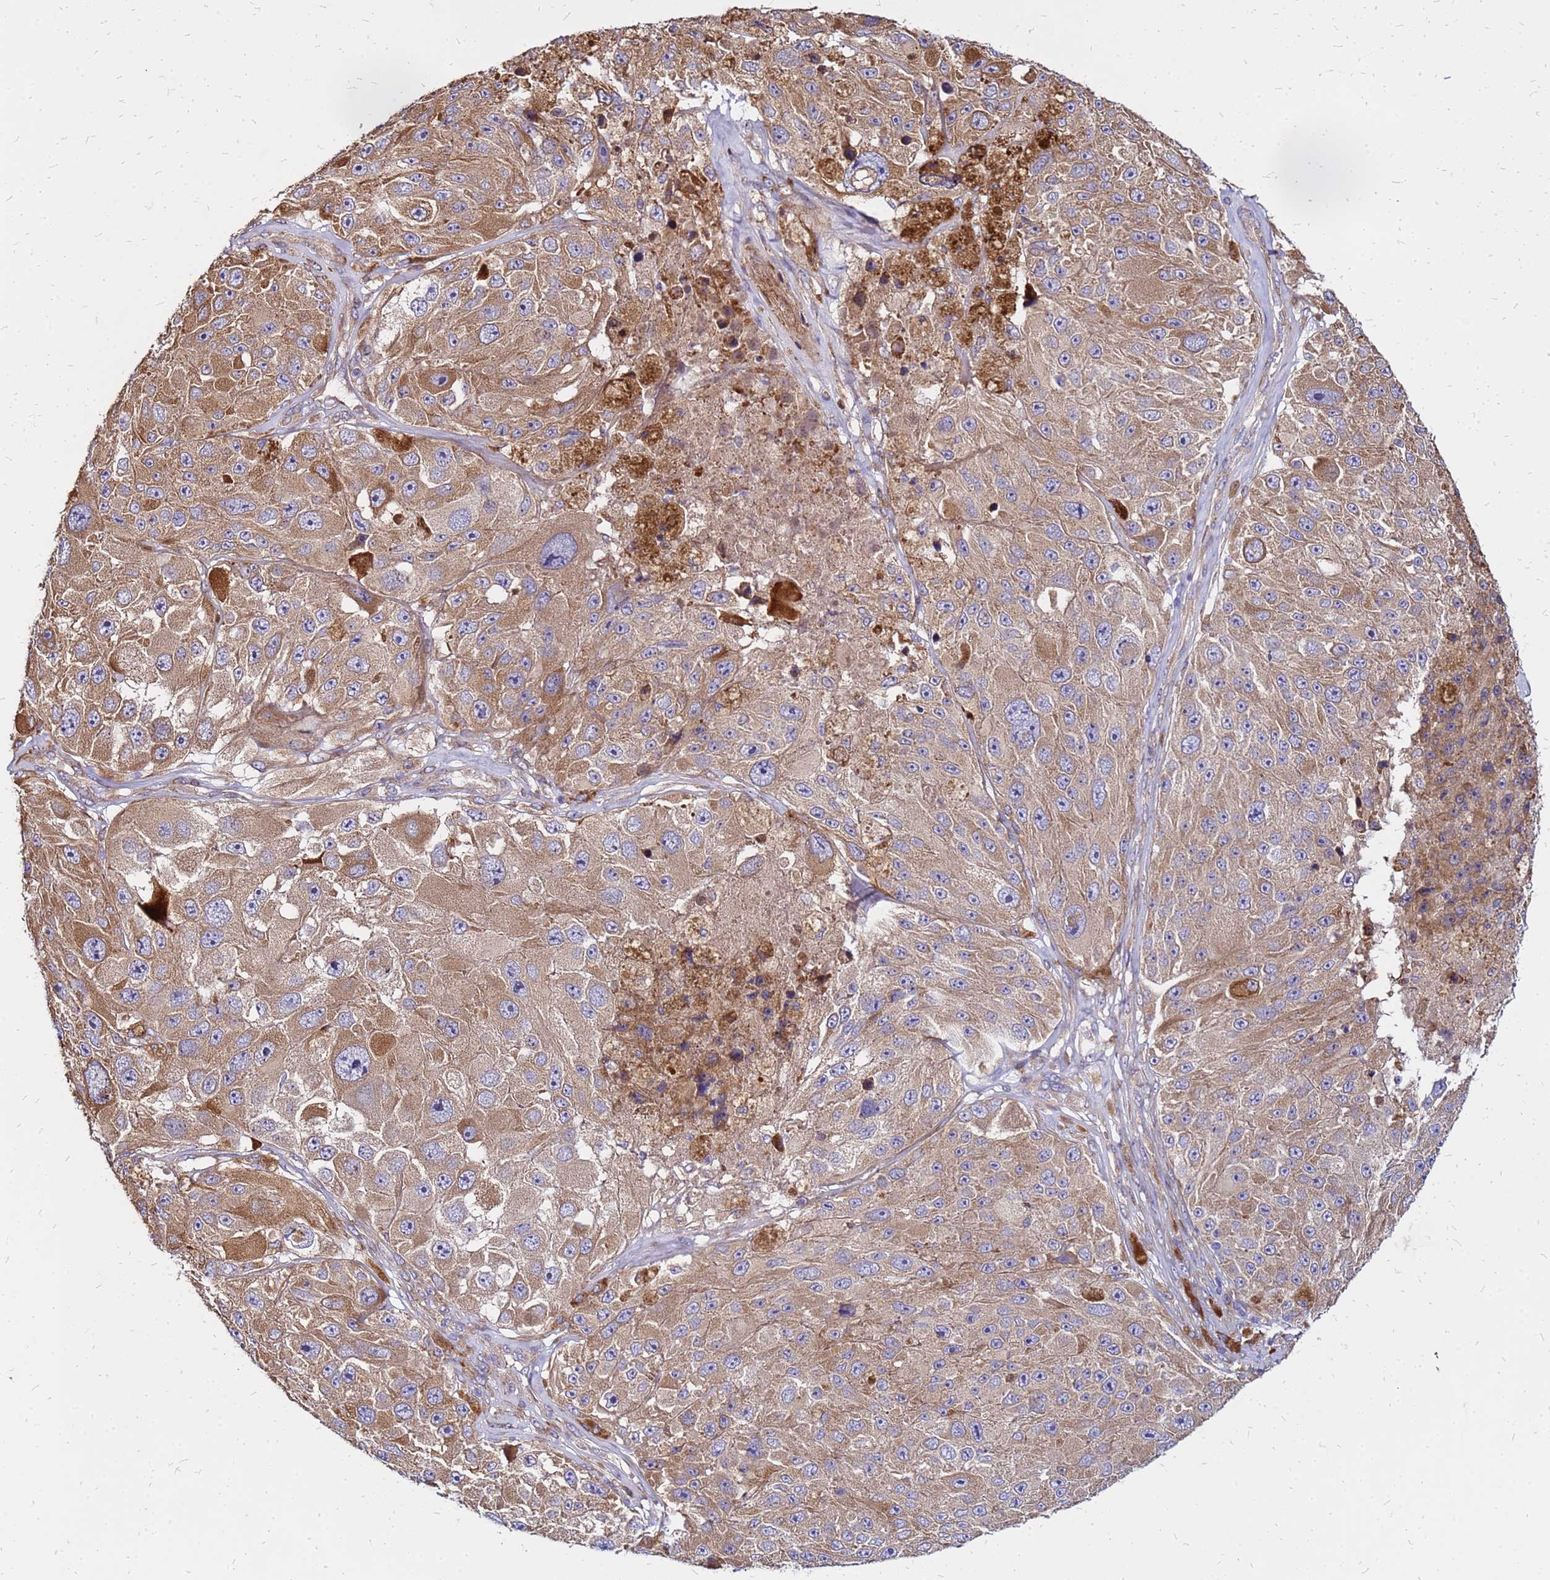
{"staining": {"intensity": "moderate", "quantity": ">75%", "location": "cytoplasmic/membranous"}, "tissue": "melanoma", "cell_type": "Tumor cells", "image_type": "cancer", "snomed": [{"axis": "morphology", "description": "Malignant melanoma, Metastatic site"}, {"axis": "topography", "description": "Lymph node"}], "caption": "A brown stain highlights moderate cytoplasmic/membranous positivity of a protein in human malignant melanoma (metastatic site) tumor cells.", "gene": "VMO1", "patient": {"sex": "male", "age": 62}}